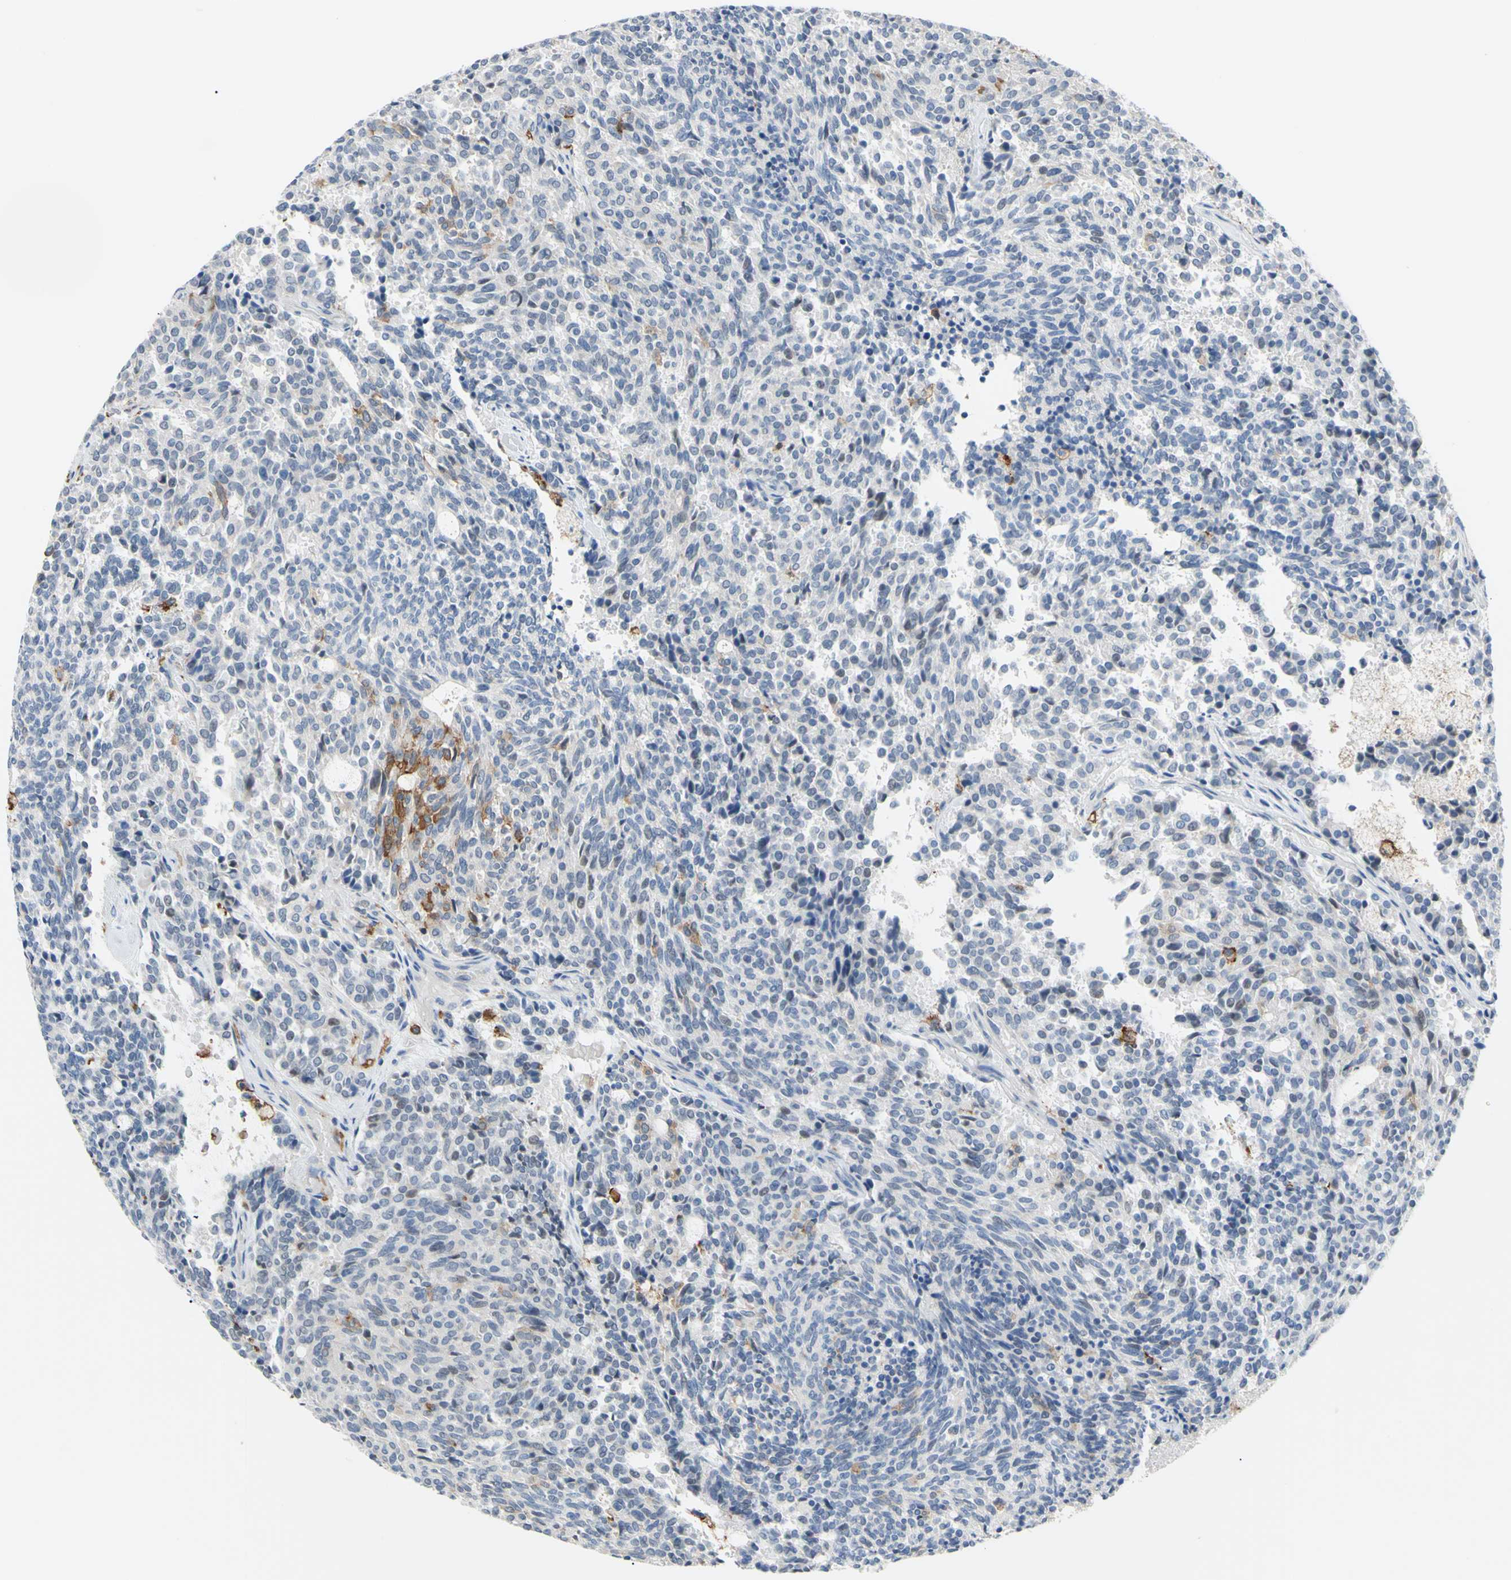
{"staining": {"intensity": "negative", "quantity": "none", "location": "none"}, "tissue": "carcinoid", "cell_type": "Tumor cells", "image_type": "cancer", "snomed": [{"axis": "morphology", "description": "Carcinoid, malignant, NOS"}, {"axis": "topography", "description": "Pancreas"}], "caption": "Malignant carcinoid was stained to show a protein in brown. There is no significant positivity in tumor cells.", "gene": "FCGR2A", "patient": {"sex": "female", "age": 54}}